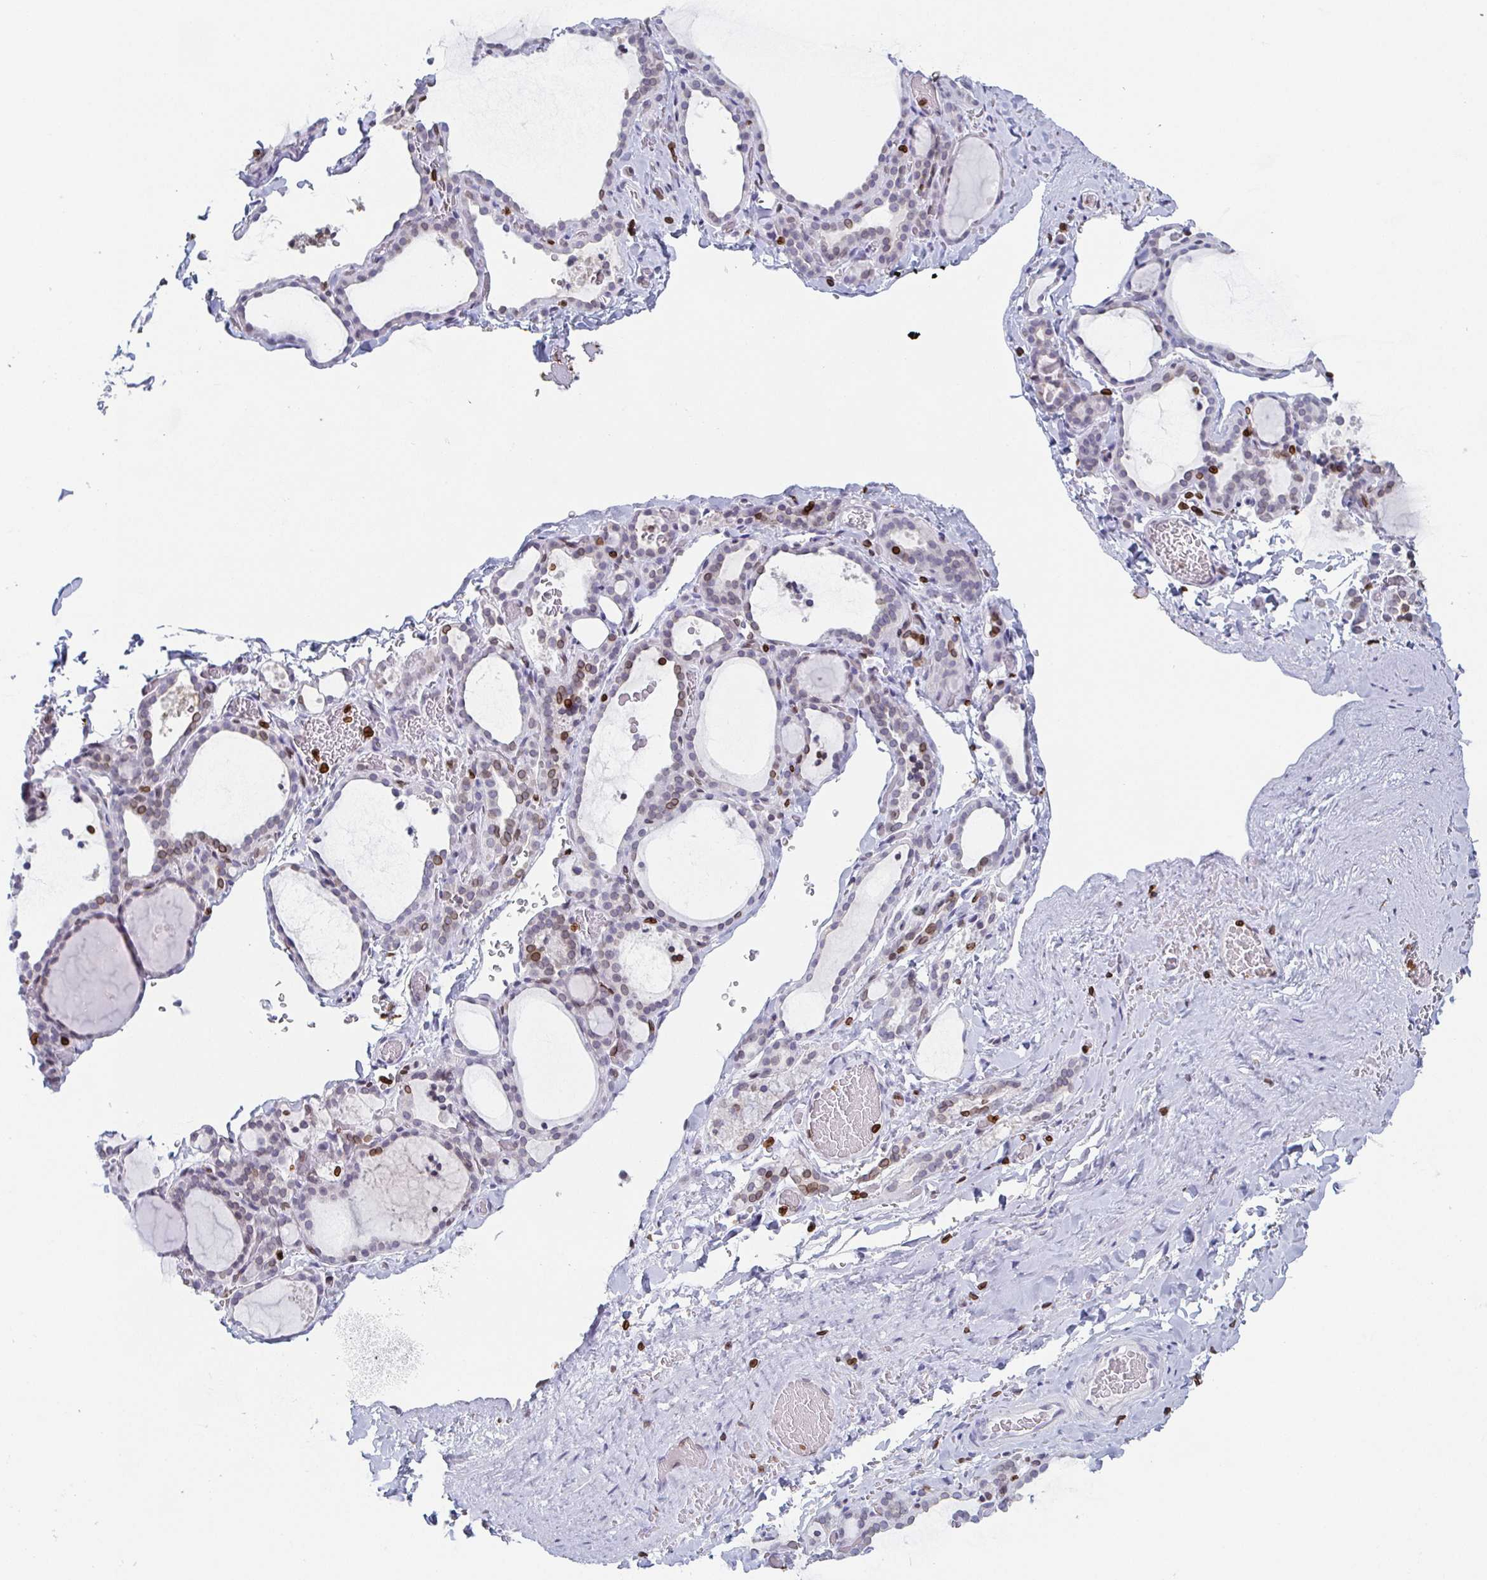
{"staining": {"intensity": "weak", "quantity": "<25%", "location": "cytoplasmic/membranous,nuclear"}, "tissue": "thyroid gland", "cell_type": "Glandular cells", "image_type": "normal", "snomed": [{"axis": "morphology", "description": "Normal tissue, NOS"}, {"axis": "topography", "description": "Thyroid gland"}], "caption": "This is an IHC photomicrograph of normal thyroid gland. There is no staining in glandular cells.", "gene": "BTBD7", "patient": {"sex": "female", "age": 22}}